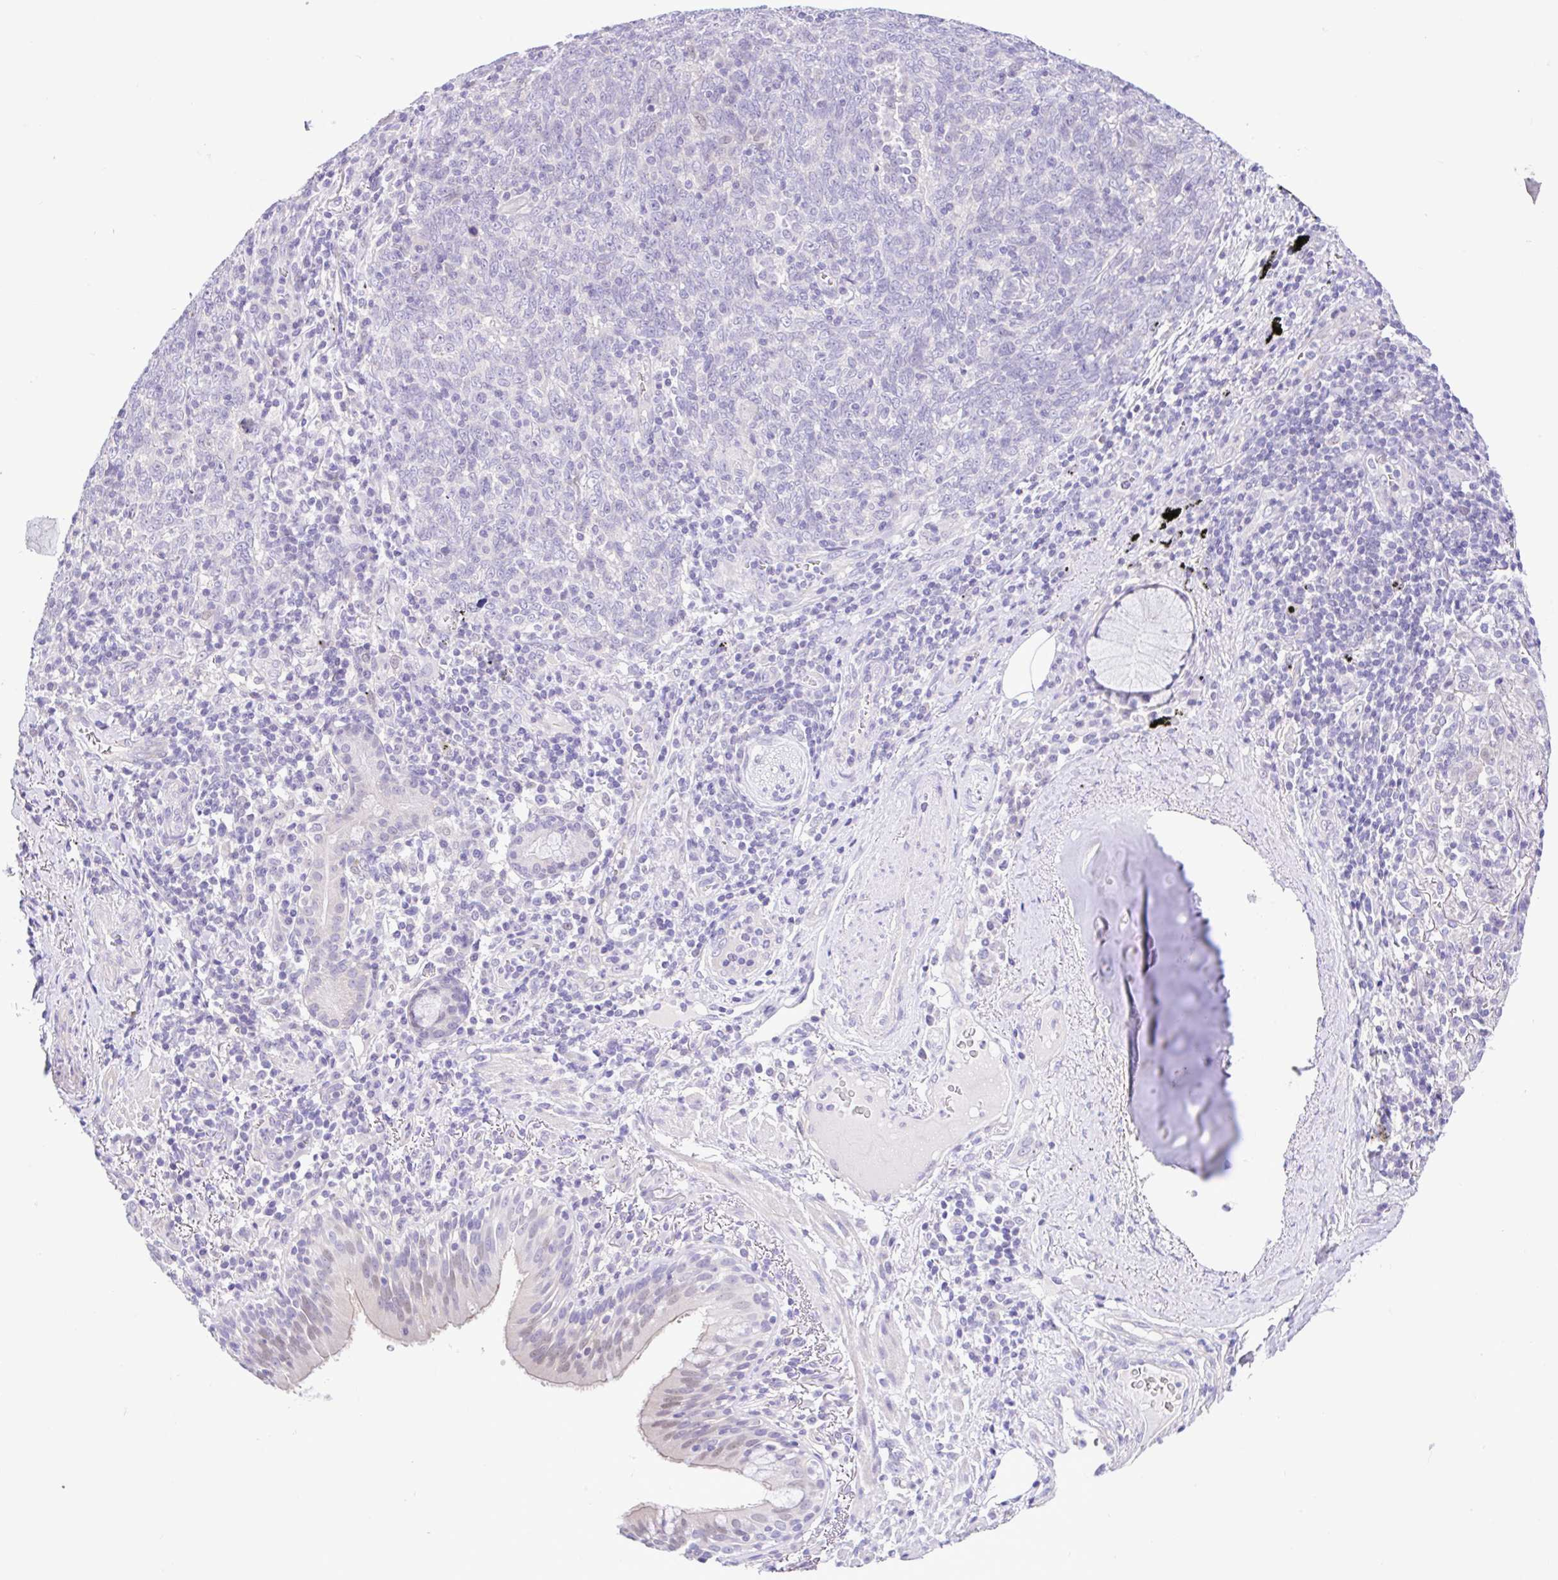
{"staining": {"intensity": "negative", "quantity": "none", "location": "none"}, "tissue": "lung cancer", "cell_type": "Tumor cells", "image_type": "cancer", "snomed": [{"axis": "morphology", "description": "Squamous cell carcinoma, NOS"}, {"axis": "topography", "description": "Lung"}], "caption": "This is a image of immunohistochemistry staining of lung cancer (squamous cell carcinoma), which shows no expression in tumor cells.", "gene": "ANO4", "patient": {"sex": "female", "age": 72}}